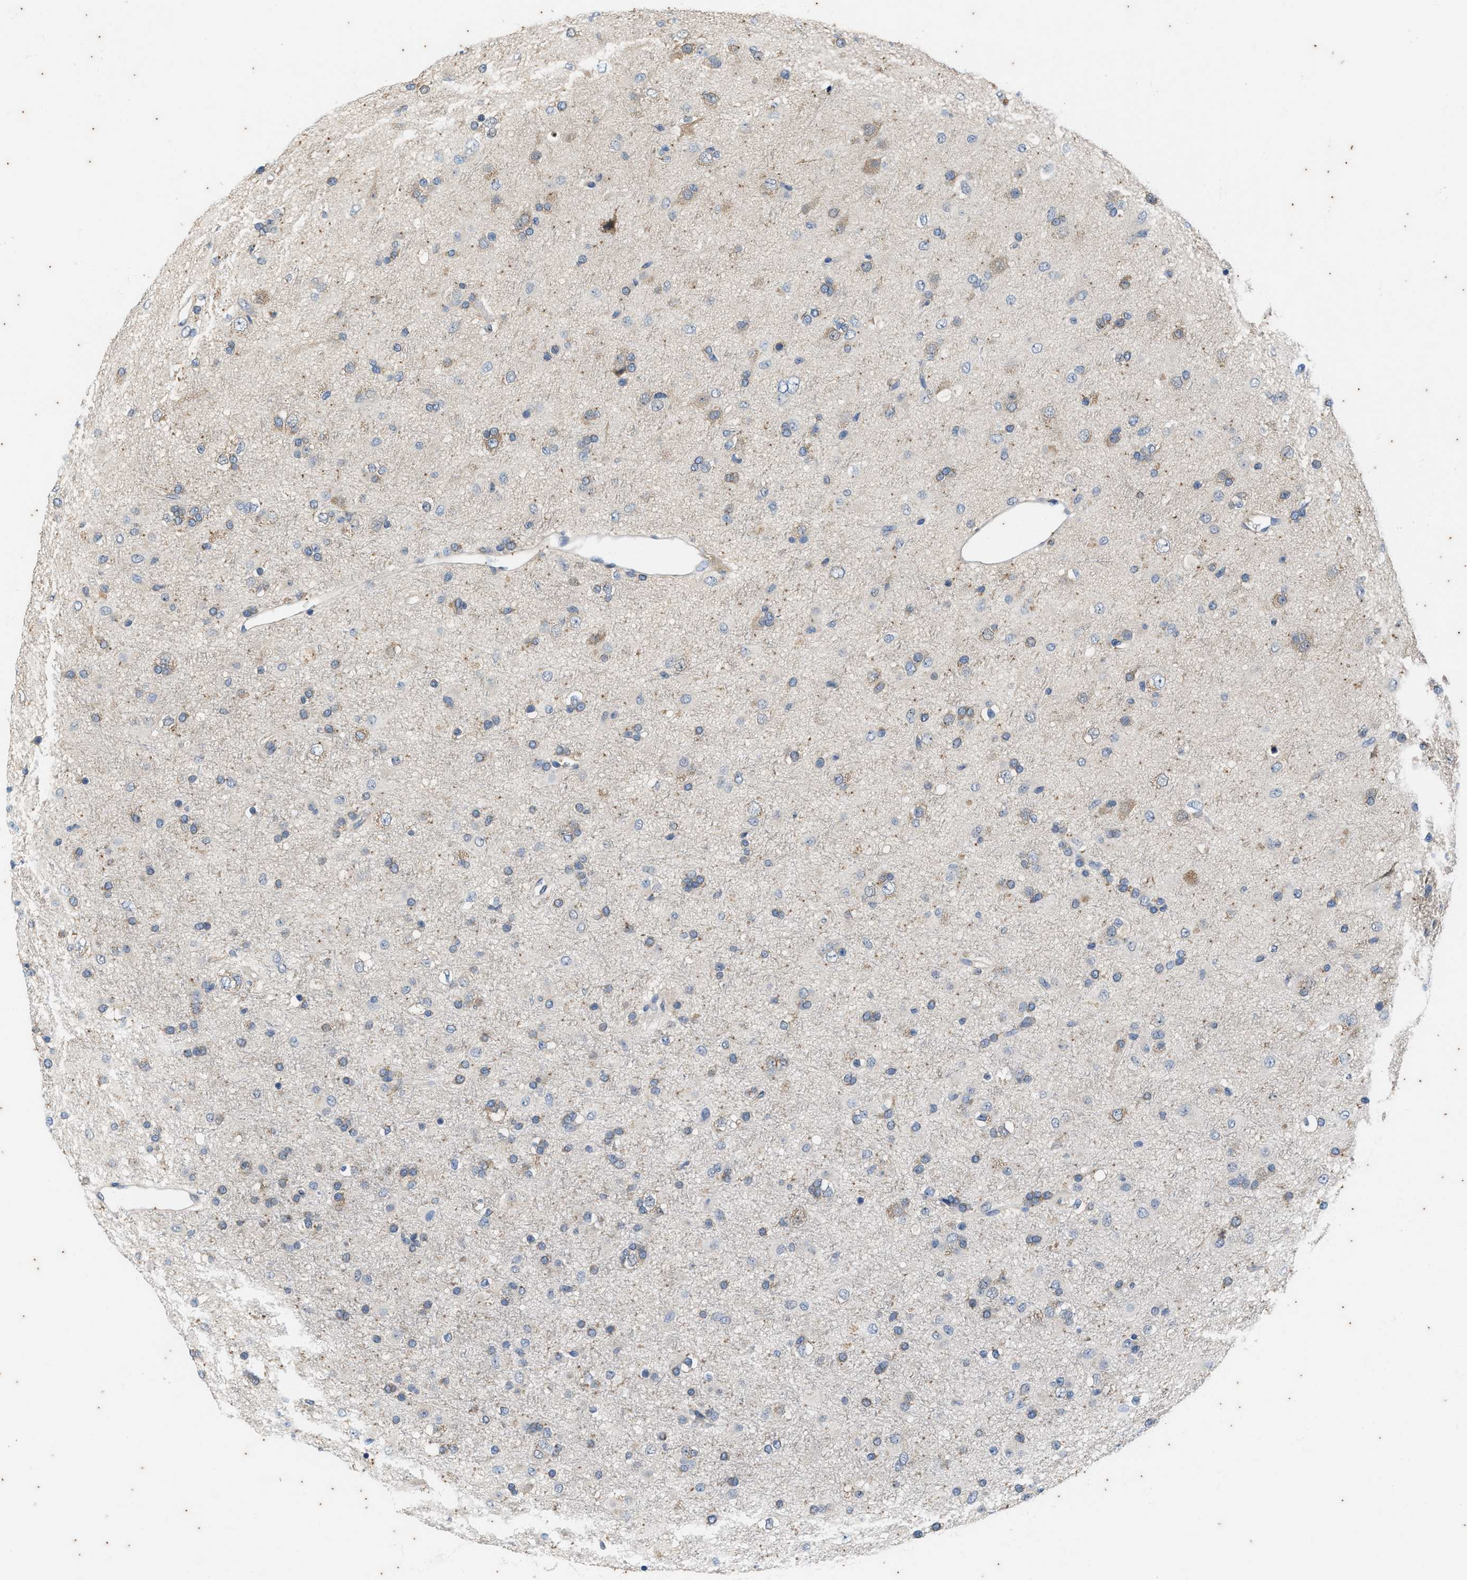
{"staining": {"intensity": "negative", "quantity": "none", "location": "none"}, "tissue": "glioma", "cell_type": "Tumor cells", "image_type": "cancer", "snomed": [{"axis": "morphology", "description": "Glioma, malignant, Low grade"}, {"axis": "topography", "description": "Brain"}], "caption": "Tumor cells are negative for protein expression in human low-grade glioma (malignant).", "gene": "COX19", "patient": {"sex": "male", "age": 65}}